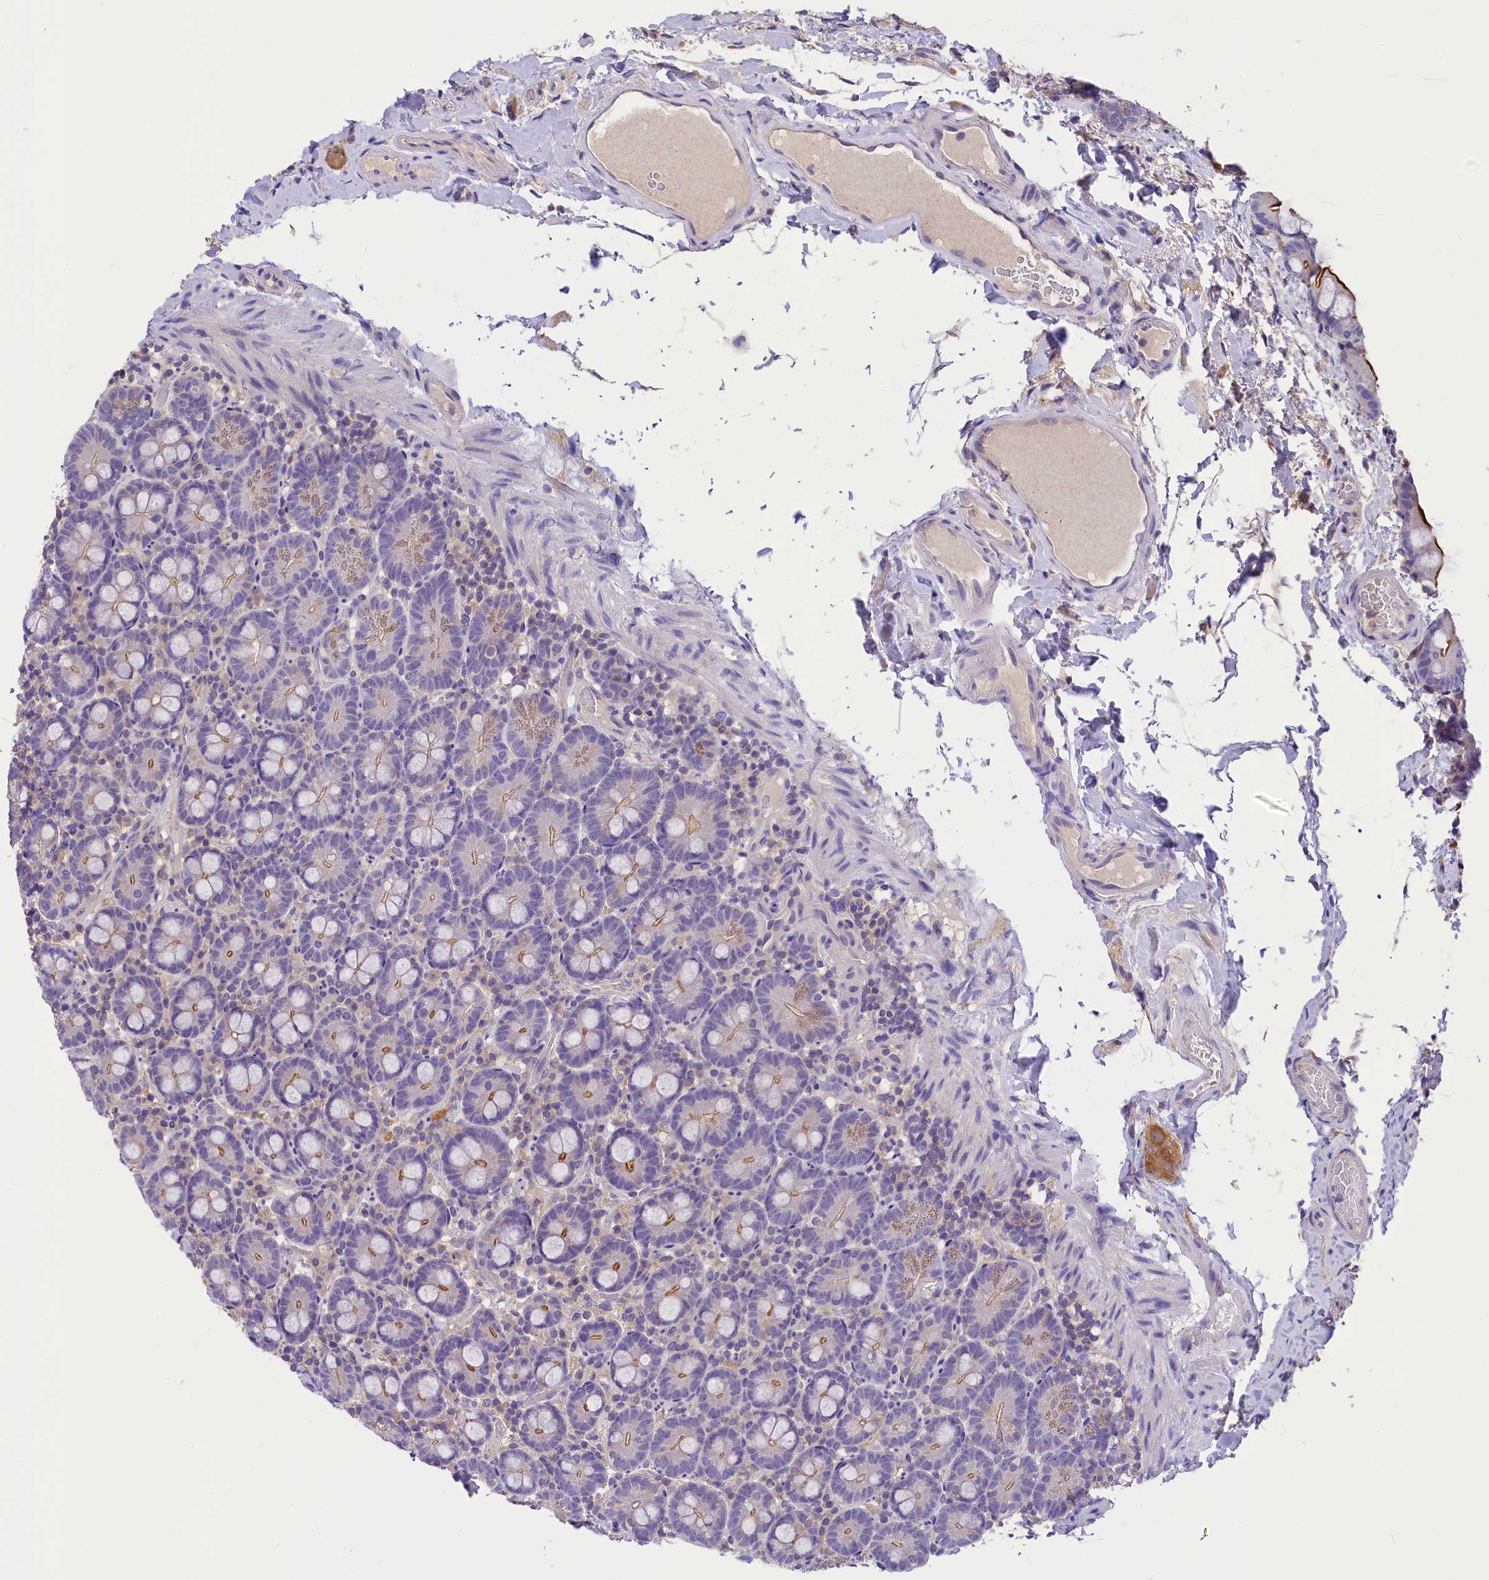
{"staining": {"intensity": "moderate", "quantity": "25%-75%", "location": "cytoplasmic/membranous"}, "tissue": "small intestine", "cell_type": "Glandular cells", "image_type": "normal", "snomed": [{"axis": "morphology", "description": "Normal tissue, NOS"}, {"axis": "topography", "description": "Small intestine"}], "caption": "This is an image of immunohistochemistry staining of benign small intestine, which shows moderate expression in the cytoplasmic/membranous of glandular cells.", "gene": "AP3B2", "patient": {"sex": "female", "age": 68}}